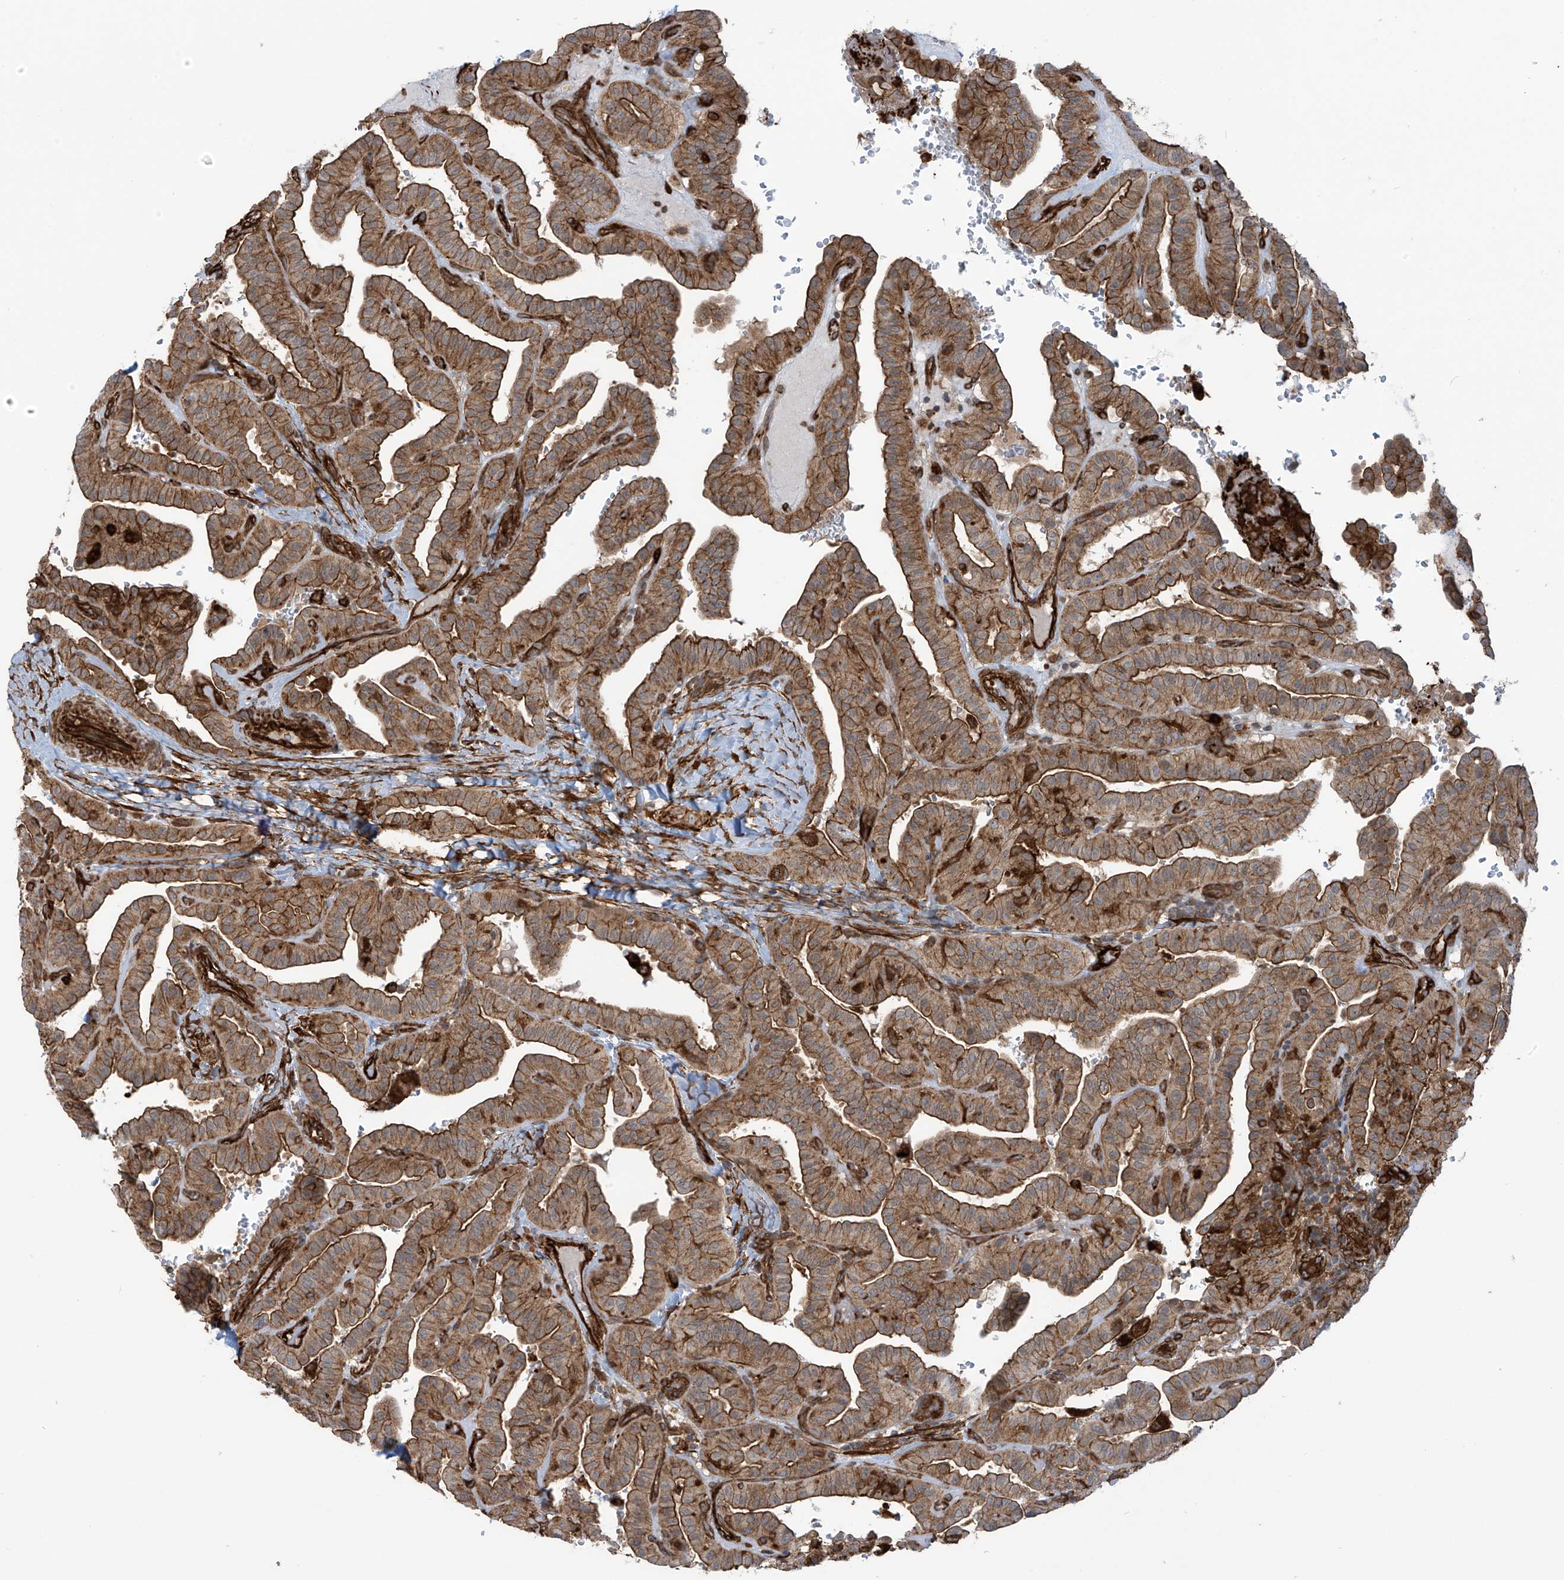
{"staining": {"intensity": "moderate", "quantity": ">75%", "location": "cytoplasmic/membranous"}, "tissue": "thyroid cancer", "cell_type": "Tumor cells", "image_type": "cancer", "snomed": [{"axis": "morphology", "description": "Papillary adenocarcinoma, NOS"}, {"axis": "topography", "description": "Thyroid gland"}], "caption": "Protein analysis of papillary adenocarcinoma (thyroid) tissue exhibits moderate cytoplasmic/membranous expression in about >75% of tumor cells.", "gene": "SLC9A2", "patient": {"sex": "male", "age": 77}}